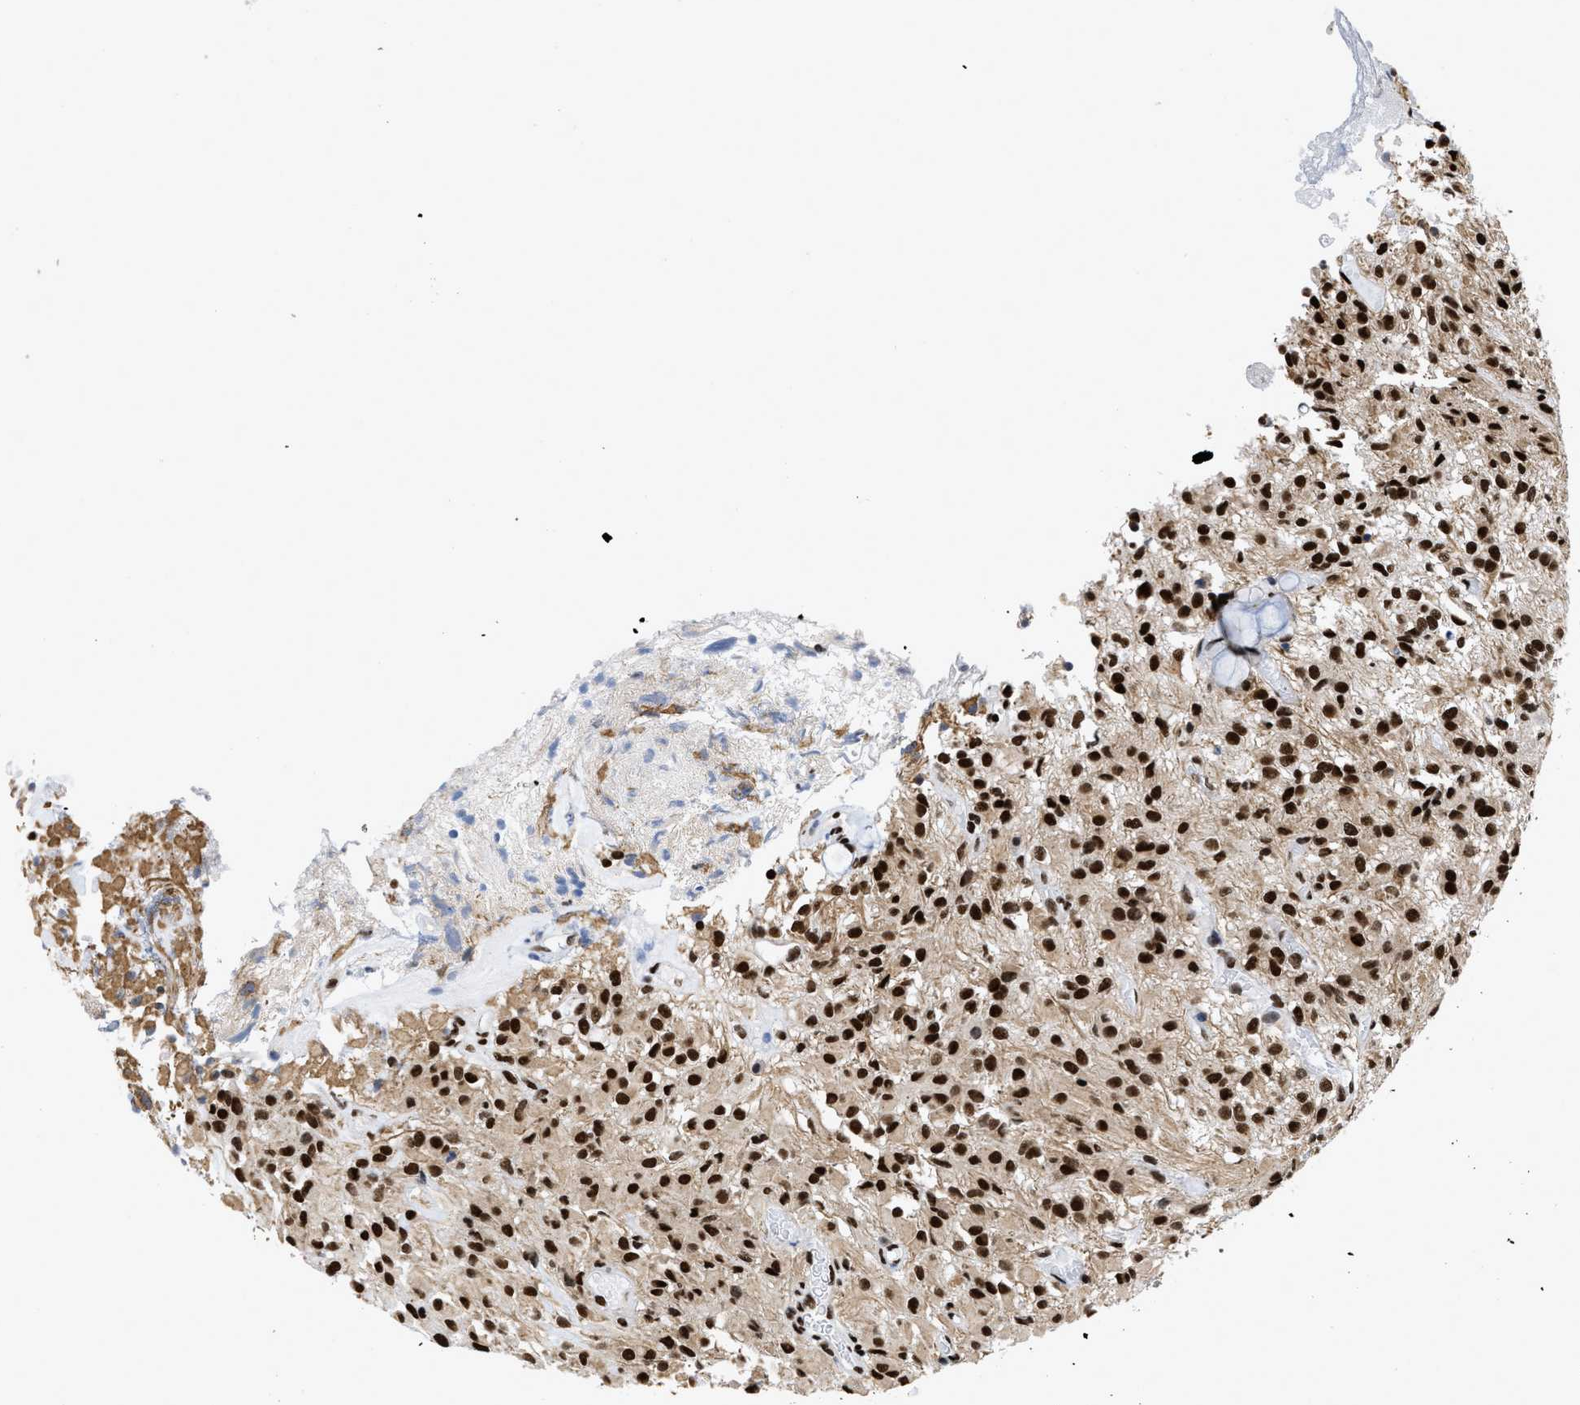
{"staining": {"intensity": "strong", "quantity": ">75%", "location": "nuclear"}, "tissue": "glioma", "cell_type": "Tumor cells", "image_type": "cancer", "snomed": [{"axis": "morphology", "description": "Glioma, malignant, High grade"}, {"axis": "topography", "description": "Brain"}], "caption": "Immunohistochemical staining of human glioma demonstrates high levels of strong nuclear protein expression in approximately >75% of tumor cells. Using DAB (3,3'-diaminobenzidine) (brown) and hematoxylin (blue) stains, captured at high magnification using brightfield microscopy.", "gene": "CREB1", "patient": {"sex": "female", "age": 59}}